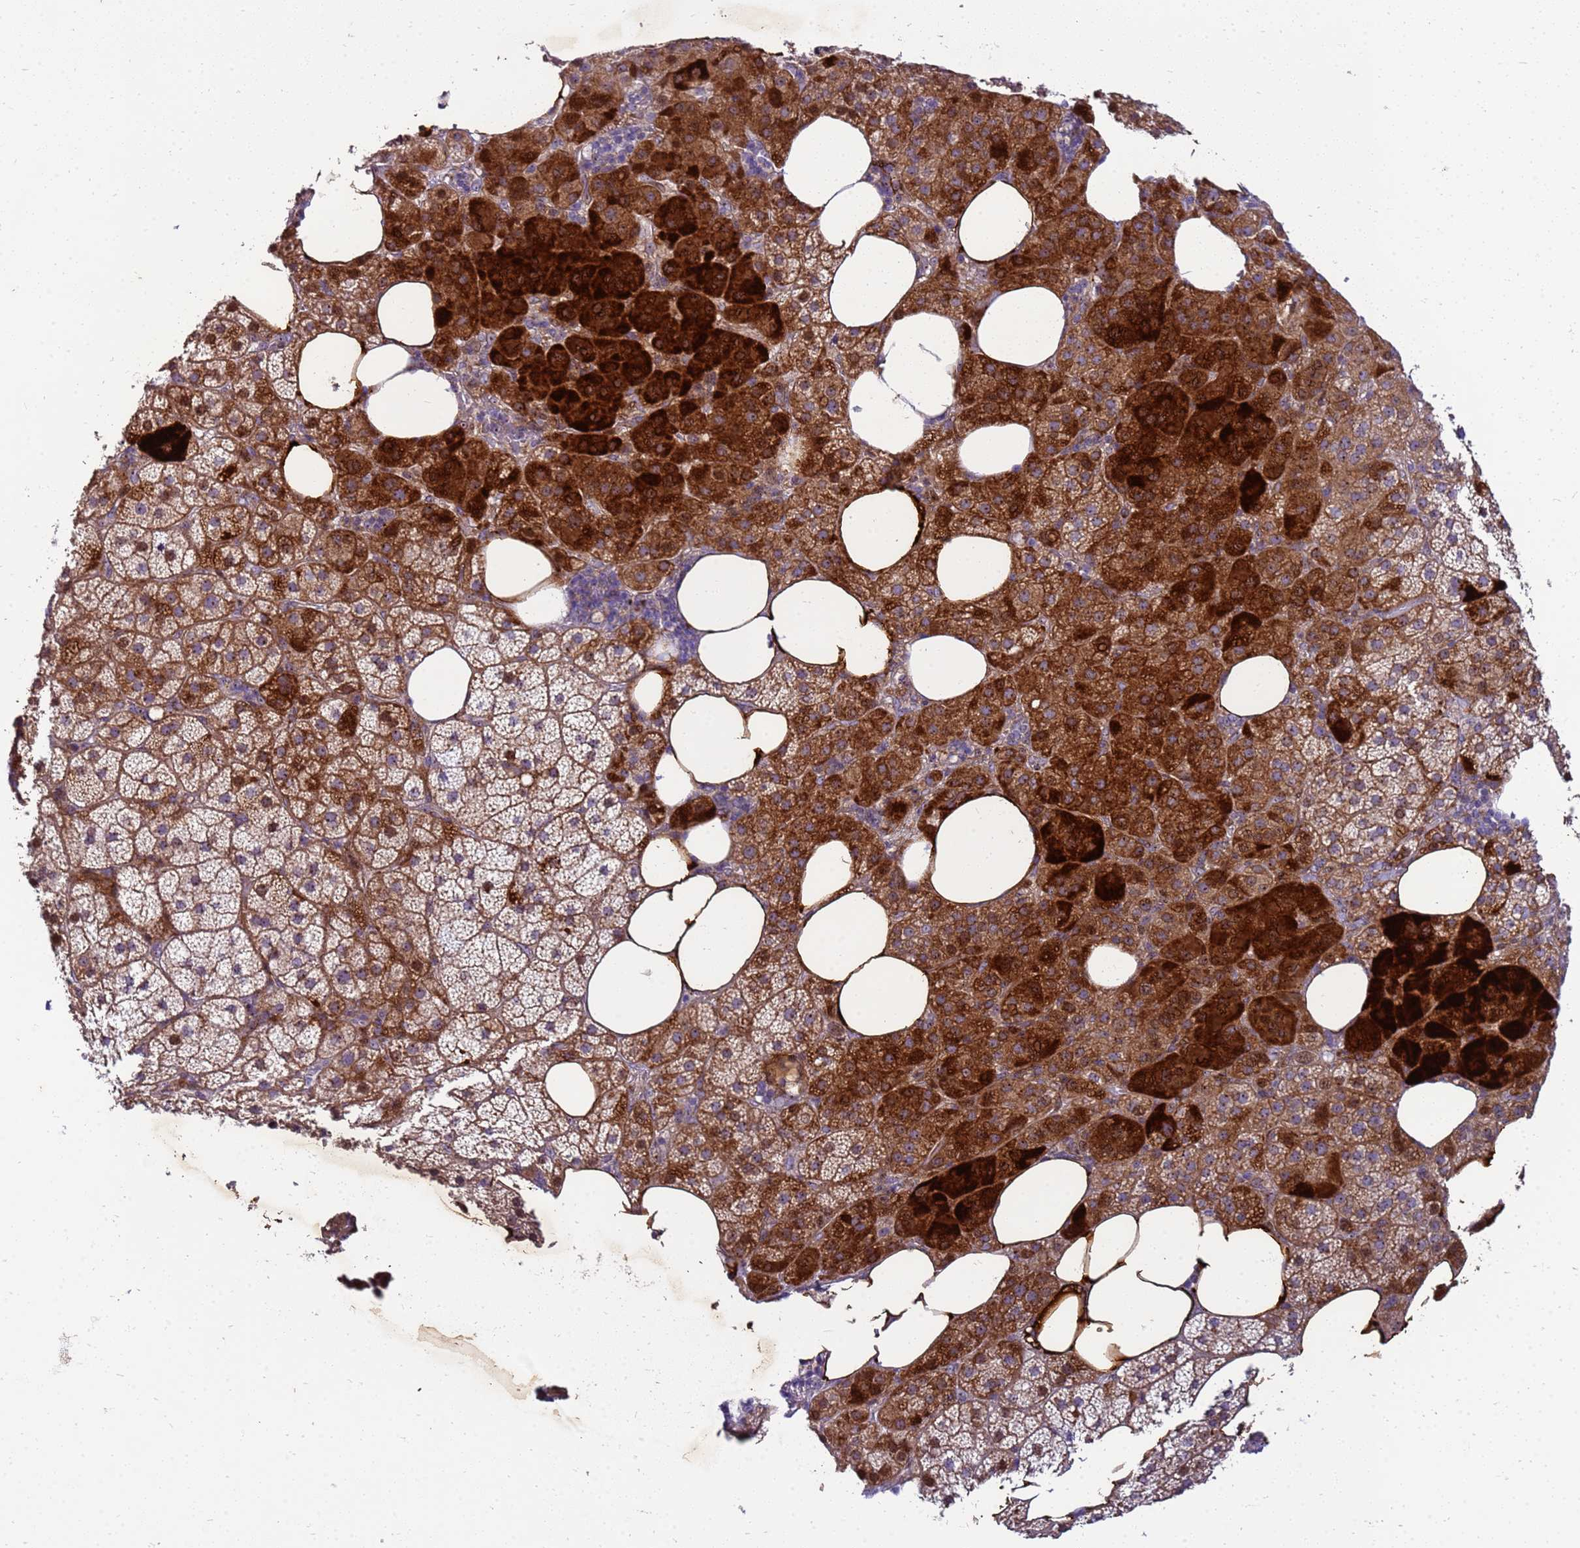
{"staining": {"intensity": "strong", "quantity": "25%-75%", "location": "cytoplasmic/membranous"}, "tissue": "adrenal gland", "cell_type": "Glandular cells", "image_type": "normal", "snomed": [{"axis": "morphology", "description": "Normal tissue, NOS"}, {"axis": "topography", "description": "Adrenal gland"}], "caption": "High-magnification brightfield microscopy of normal adrenal gland stained with DAB (brown) and counterstained with hematoxylin (blue). glandular cells exhibit strong cytoplasmic/membranous expression is appreciated in about25%-75% of cells.", "gene": "RSPO1", "patient": {"sex": "female", "age": 59}}